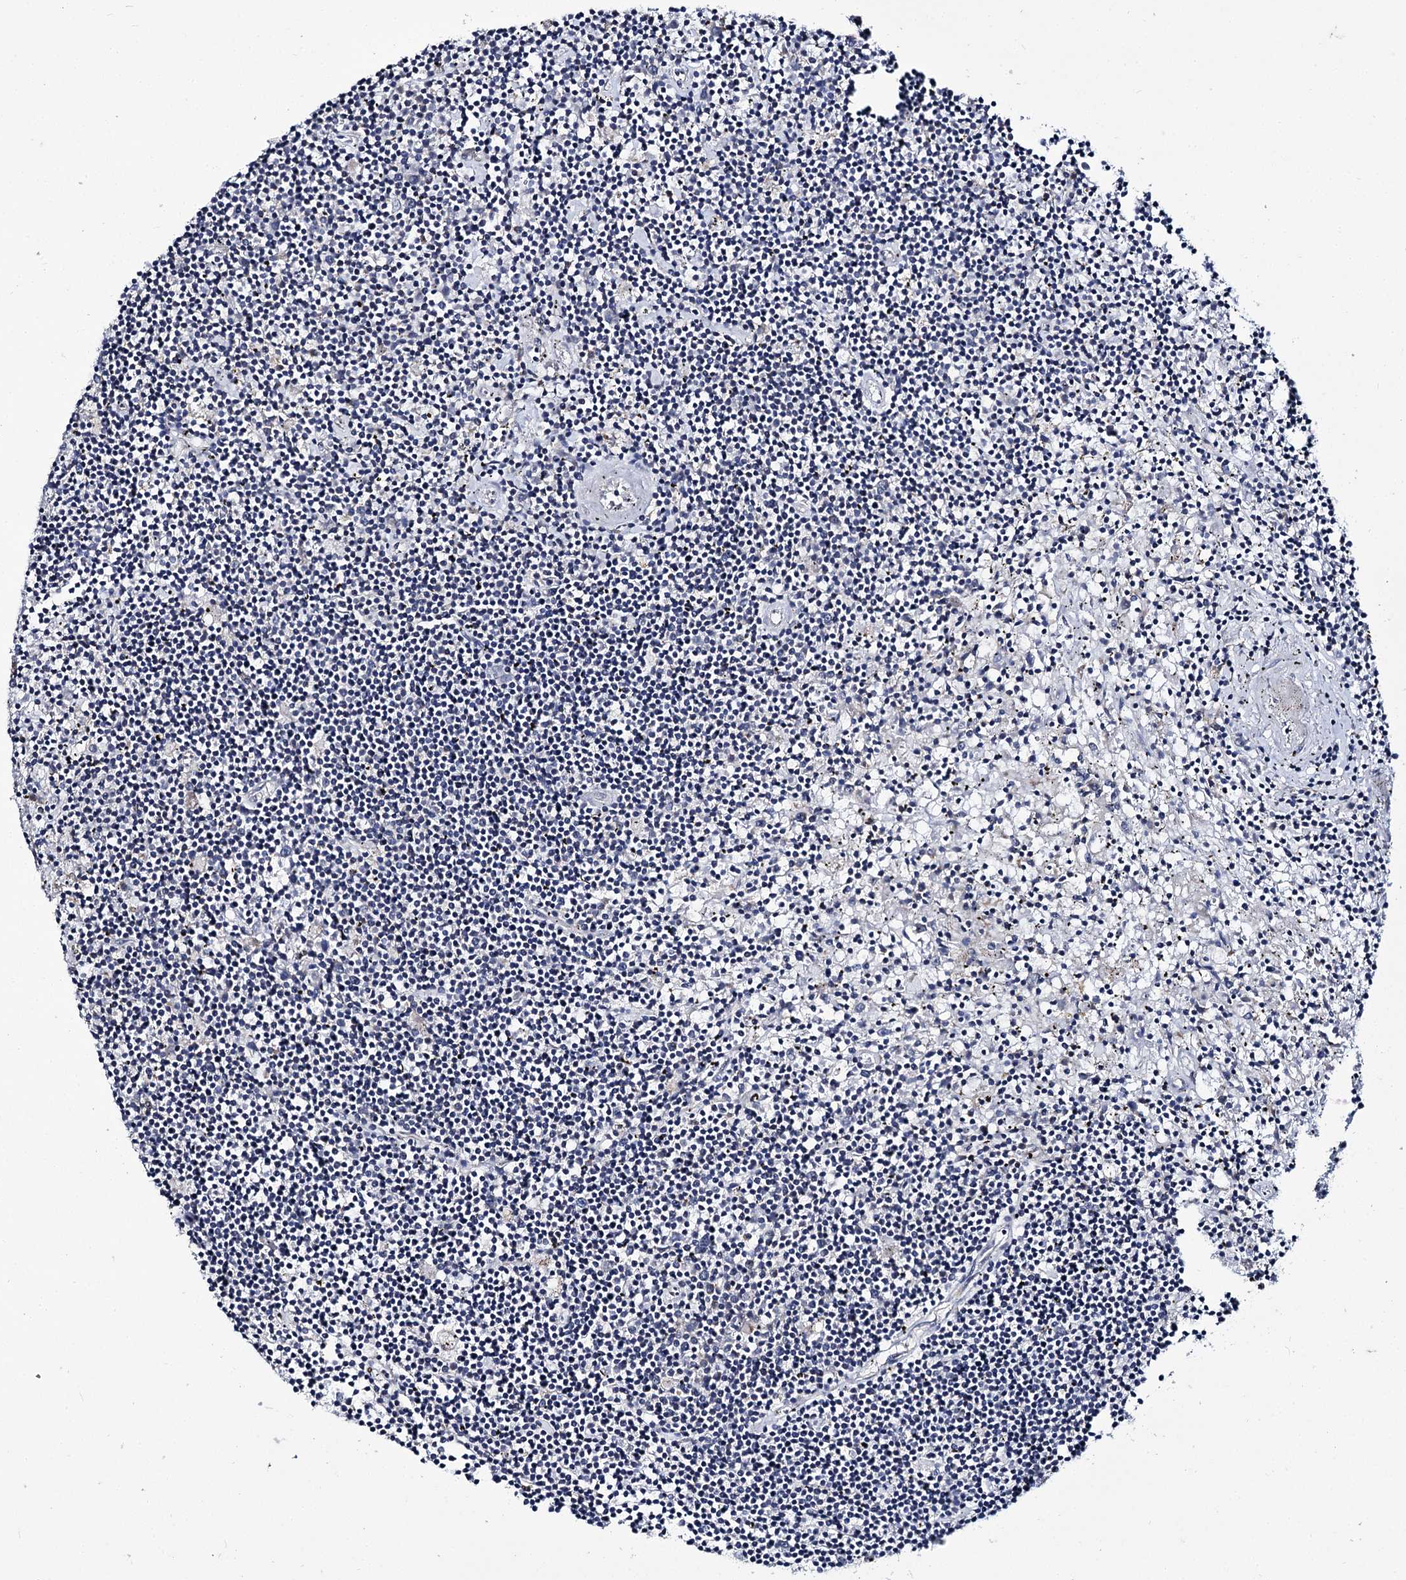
{"staining": {"intensity": "negative", "quantity": "none", "location": "none"}, "tissue": "lymphoma", "cell_type": "Tumor cells", "image_type": "cancer", "snomed": [{"axis": "morphology", "description": "Malignant lymphoma, non-Hodgkin's type, Low grade"}, {"axis": "topography", "description": "Spleen"}], "caption": "Micrograph shows no significant protein positivity in tumor cells of lymphoma.", "gene": "PANX2", "patient": {"sex": "male", "age": 76}}